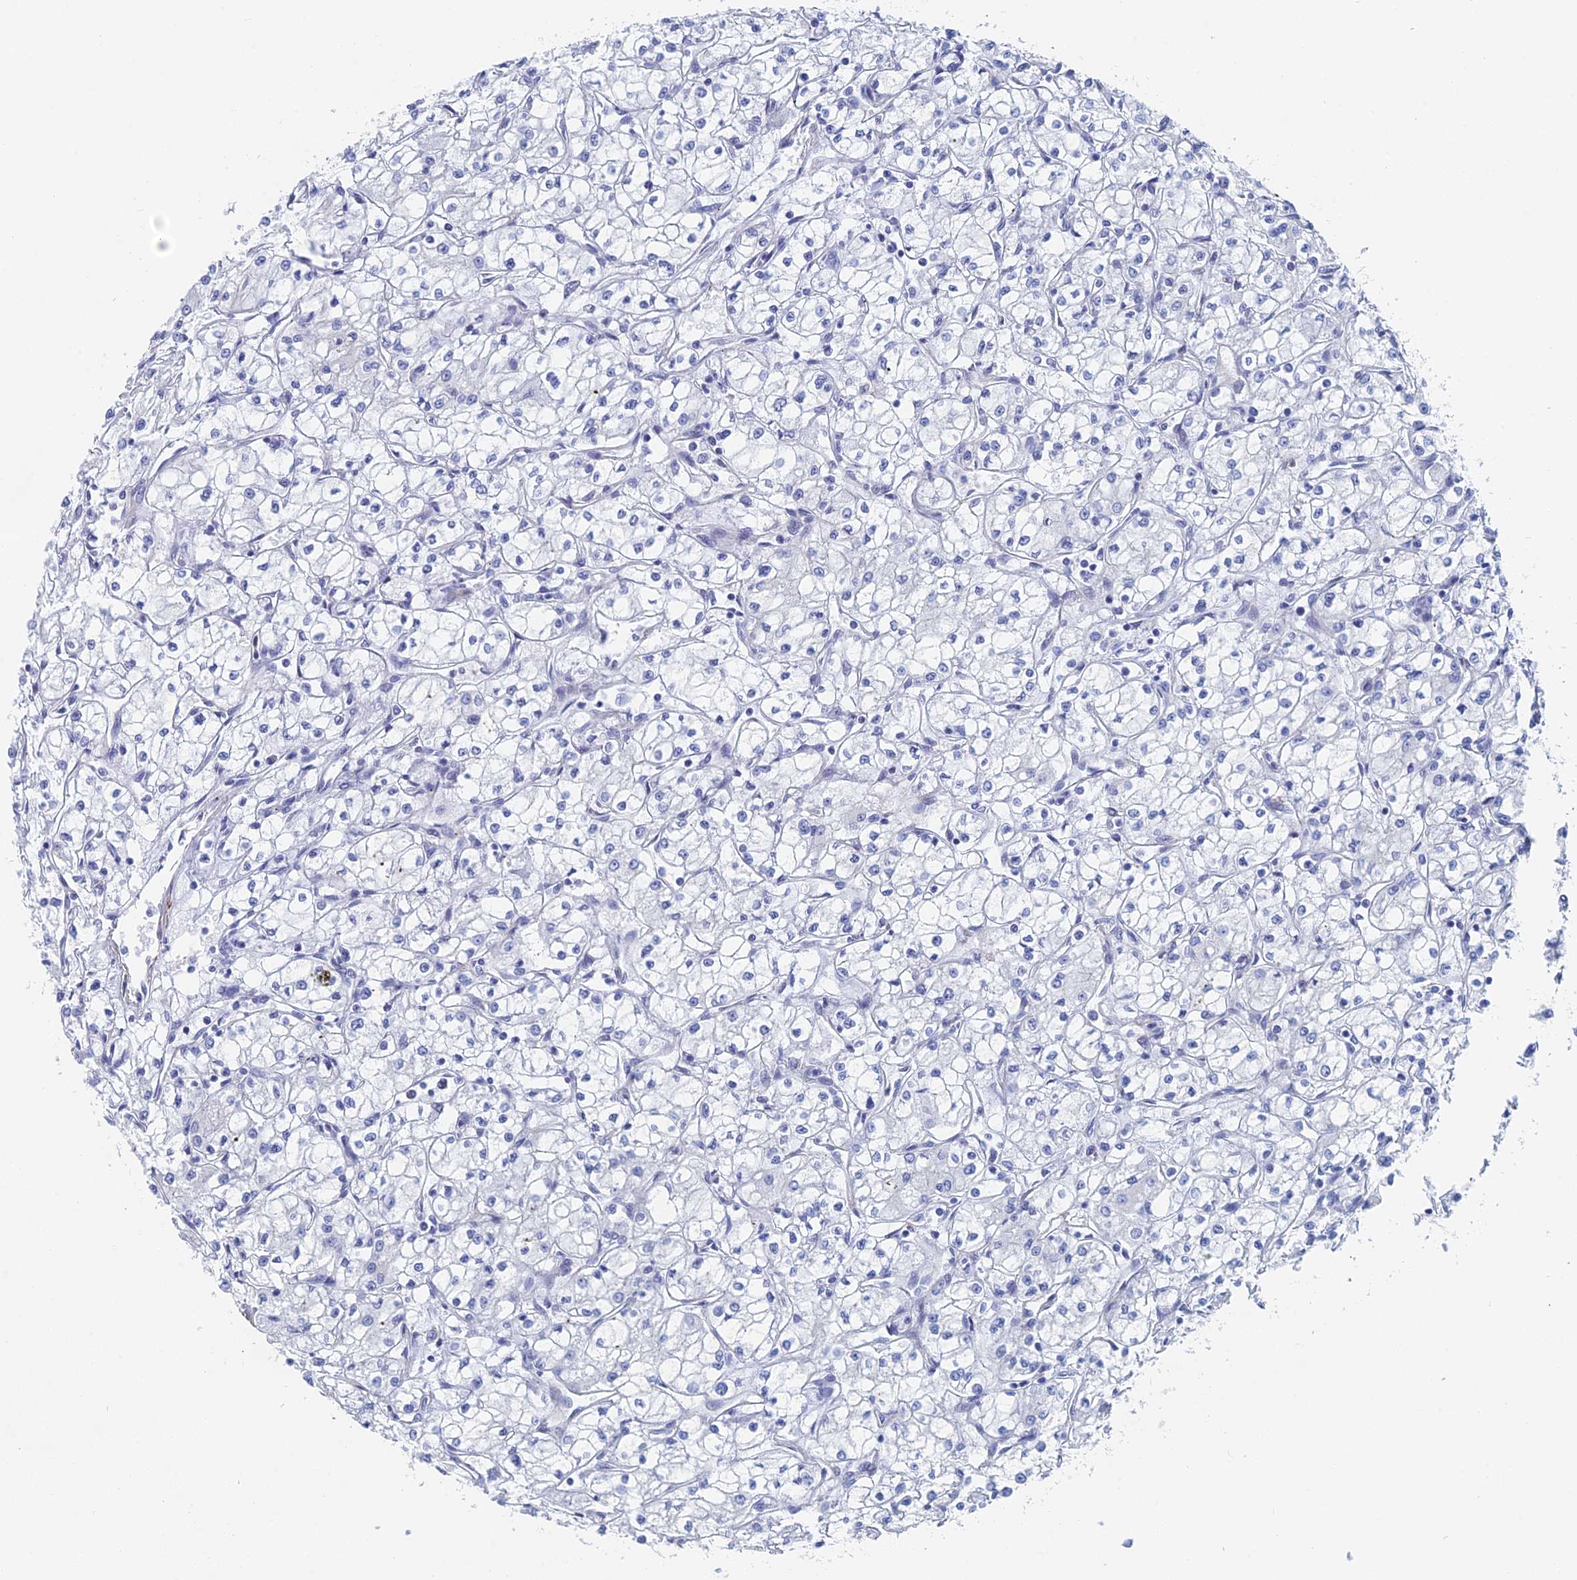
{"staining": {"intensity": "negative", "quantity": "none", "location": "none"}, "tissue": "renal cancer", "cell_type": "Tumor cells", "image_type": "cancer", "snomed": [{"axis": "morphology", "description": "Adenocarcinoma, NOS"}, {"axis": "topography", "description": "Kidney"}], "caption": "Immunohistochemistry (IHC) micrograph of neoplastic tissue: human adenocarcinoma (renal) stained with DAB exhibits no significant protein staining in tumor cells.", "gene": "KCNK18", "patient": {"sex": "male", "age": 59}}